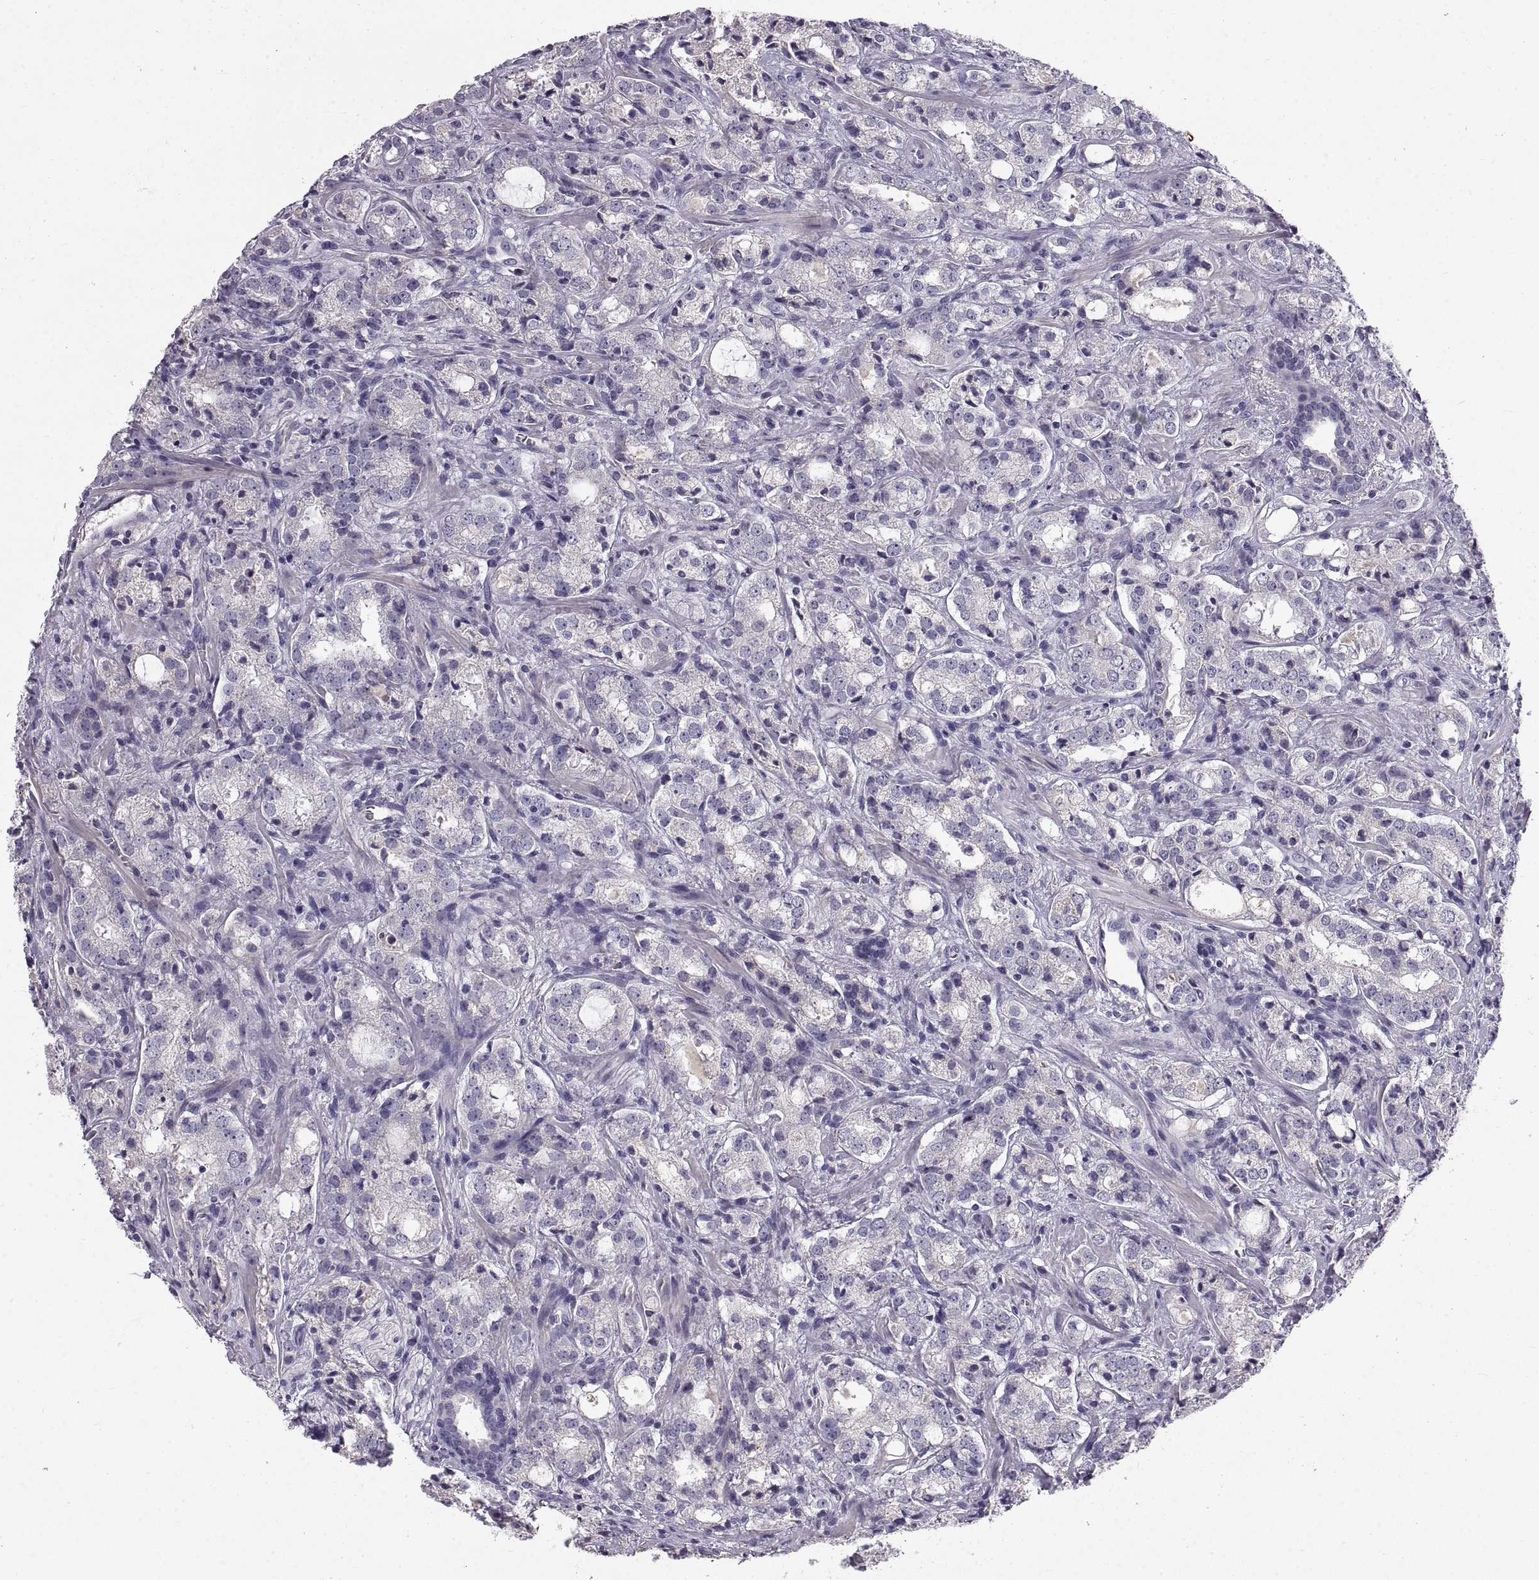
{"staining": {"intensity": "negative", "quantity": "none", "location": "none"}, "tissue": "prostate cancer", "cell_type": "Tumor cells", "image_type": "cancer", "snomed": [{"axis": "morphology", "description": "Adenocarcinoma, NOS"}, {"axis": "topography", "description": "Prostate"}], "caption": "This is an immunohistochemistry micrograph of human prostate cancer (adenocarcinoma). There is no positivity in tumor cells.", "gene": "ADAM32", "patient": {"sex": "male", "age": 66}}